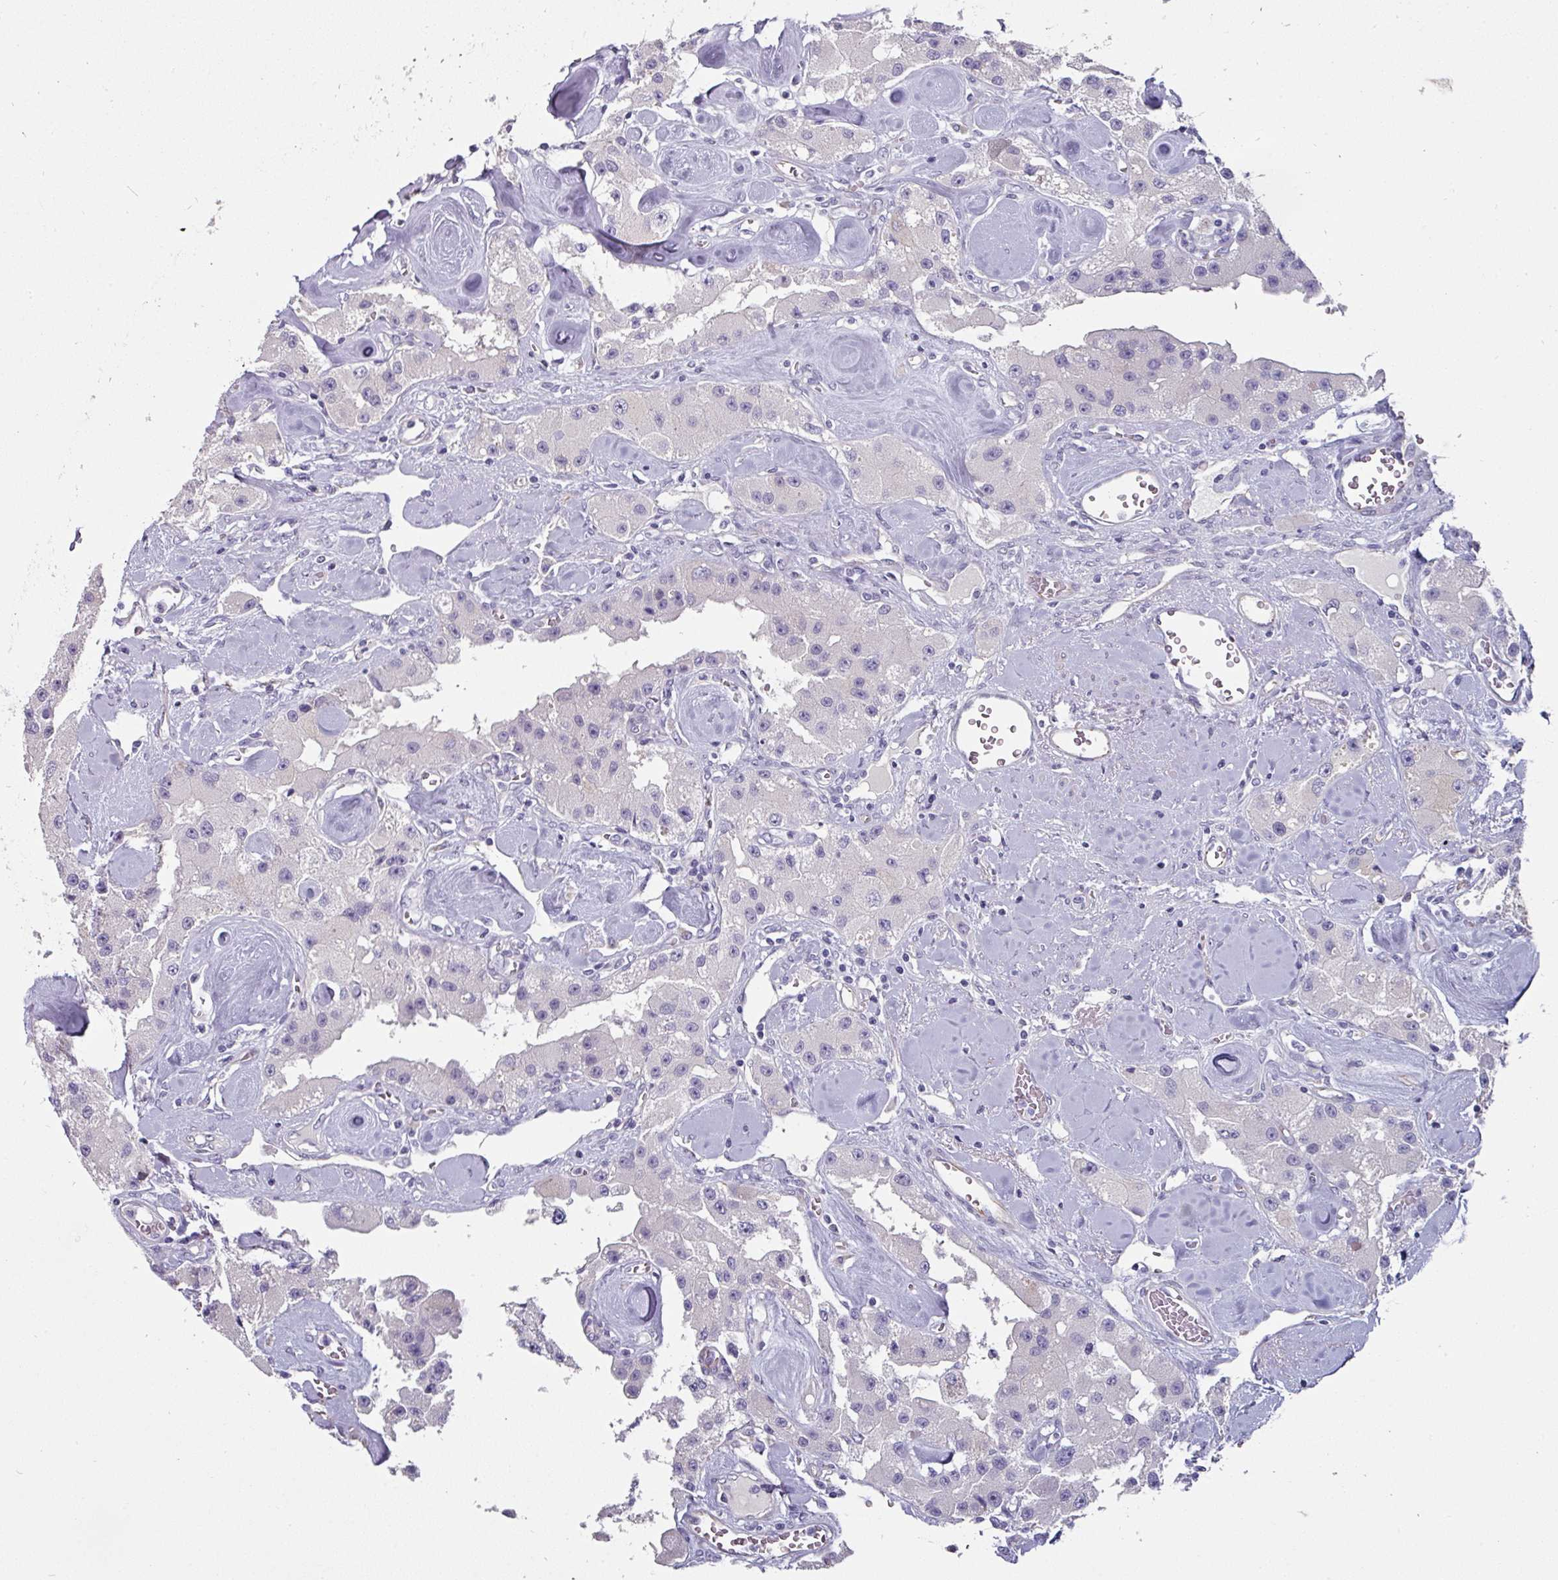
{"staining": {"intensity": "negative", "quantity": "none", "location": "none"}, "tissue": "carcinoid", "cell_type": "Tumor cells", "image_type": "cancer", "snomed": [{"axis": "morphology", "description": "Carcinoid, malignant, NOS"}, {"axis": "topography", "description": "Pancreas"}], "caption": "A photomicrograph of carcinoid (malignant) stained for a protein demonstrates no brown staining in tumor cells.", "gene": "EYA3", "patient": {"sex": "male", "age": 41}}